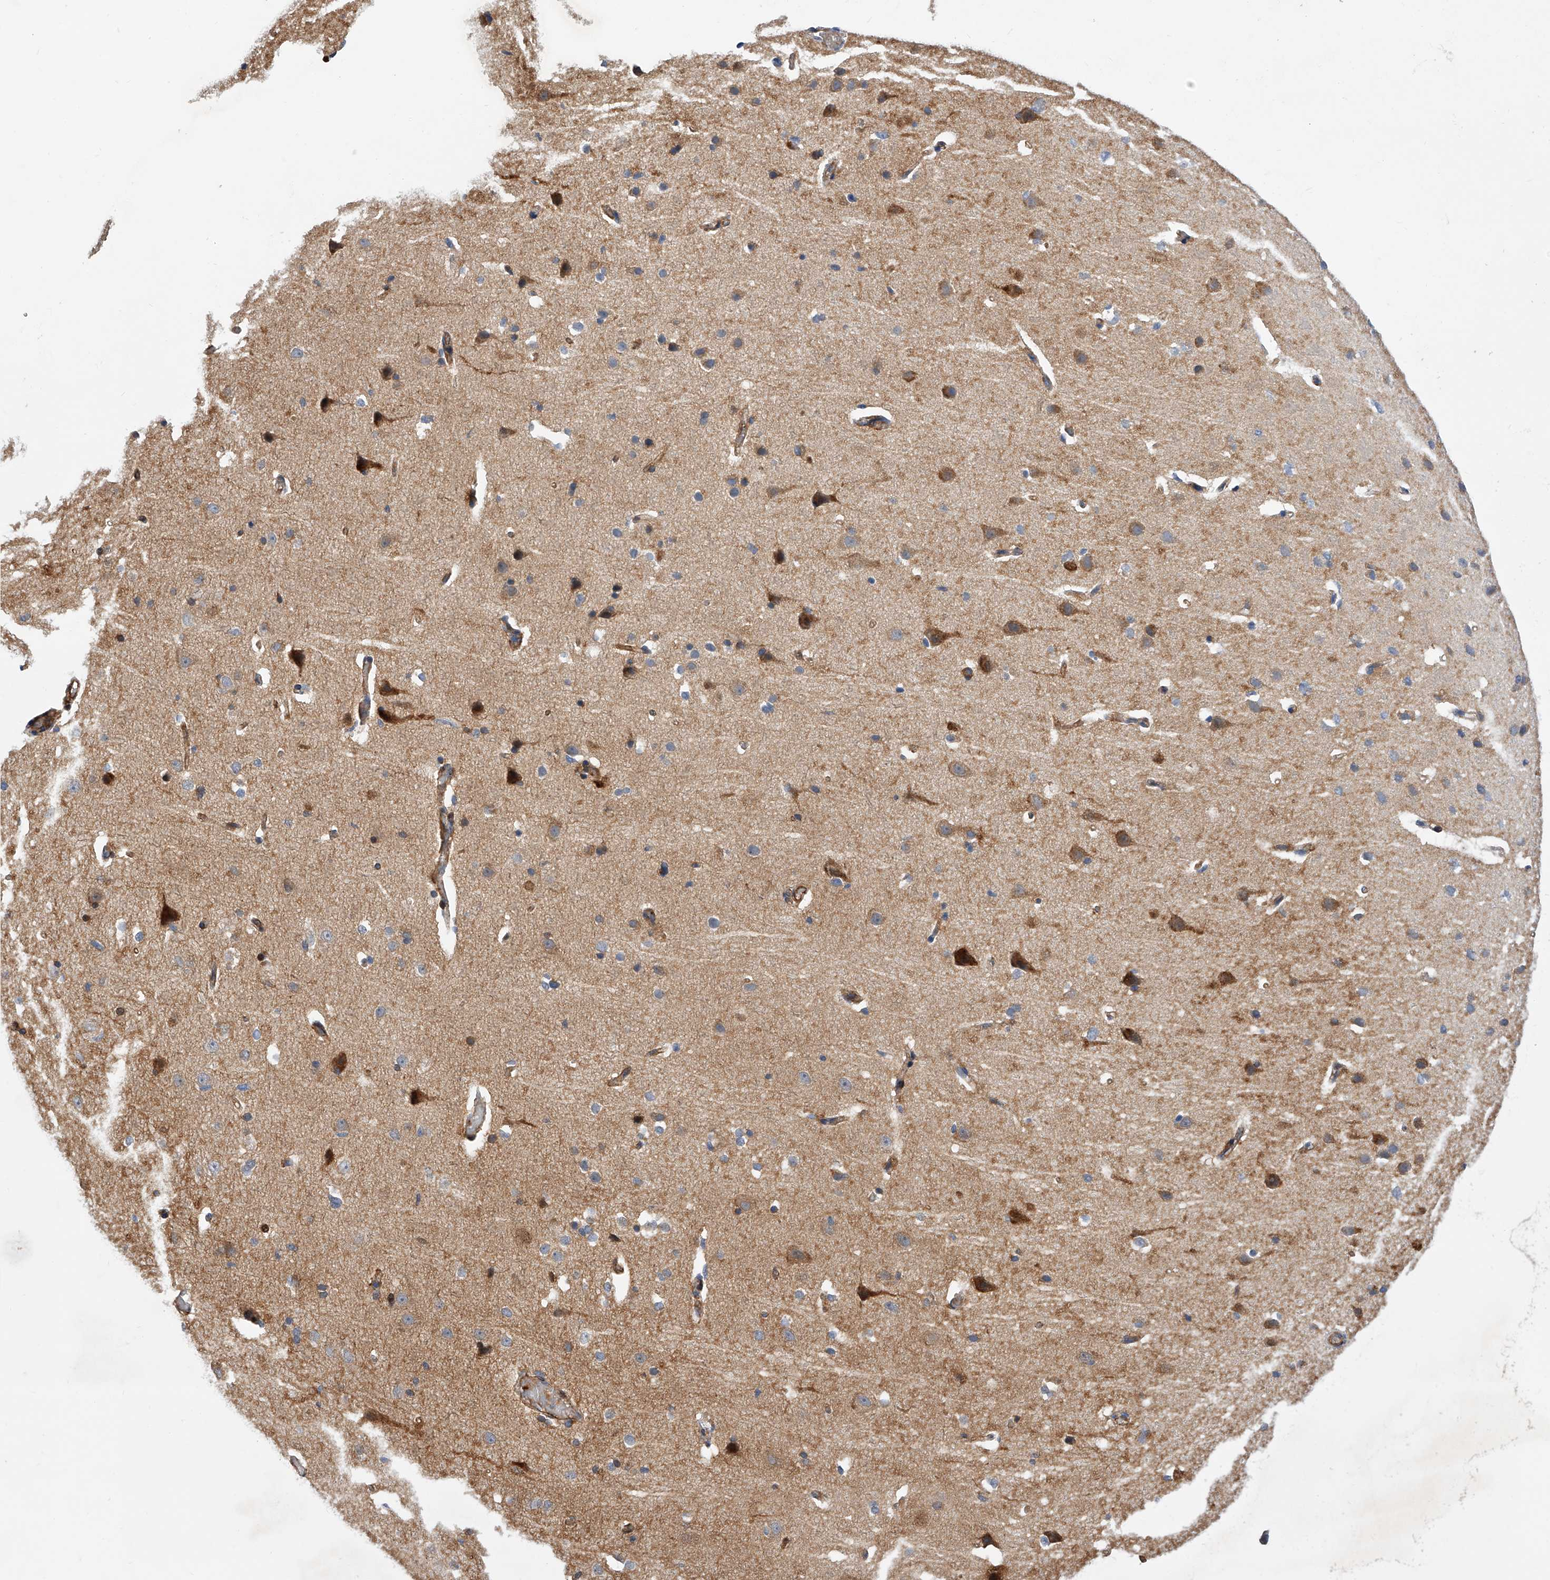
{"staining": {"intensity": "moderate", "quantity": ">75%", "location": "cytoplasmic/membranous"}, "tissue": "cerebral cortex", "cell_type": "Endothelial cells", "image_type": "normal", "snomed": [{"axis": "morphology", "description": "Normal tissue, NOS"}, {"axis": "topography", "description": "Cerebral cortex"}], "caption": "Protein expression analysis of unremarkable human cerebral cortex reveals moderate cytoplasmic/membranous staining in about >75% of endothelial cells. (Stains: DAB in brown, nuclei in blue, Microscopy: brightfield microscopy at high magnification).", "gene": "PDSS2", "patient": {"sex": "male", "age": 34}}